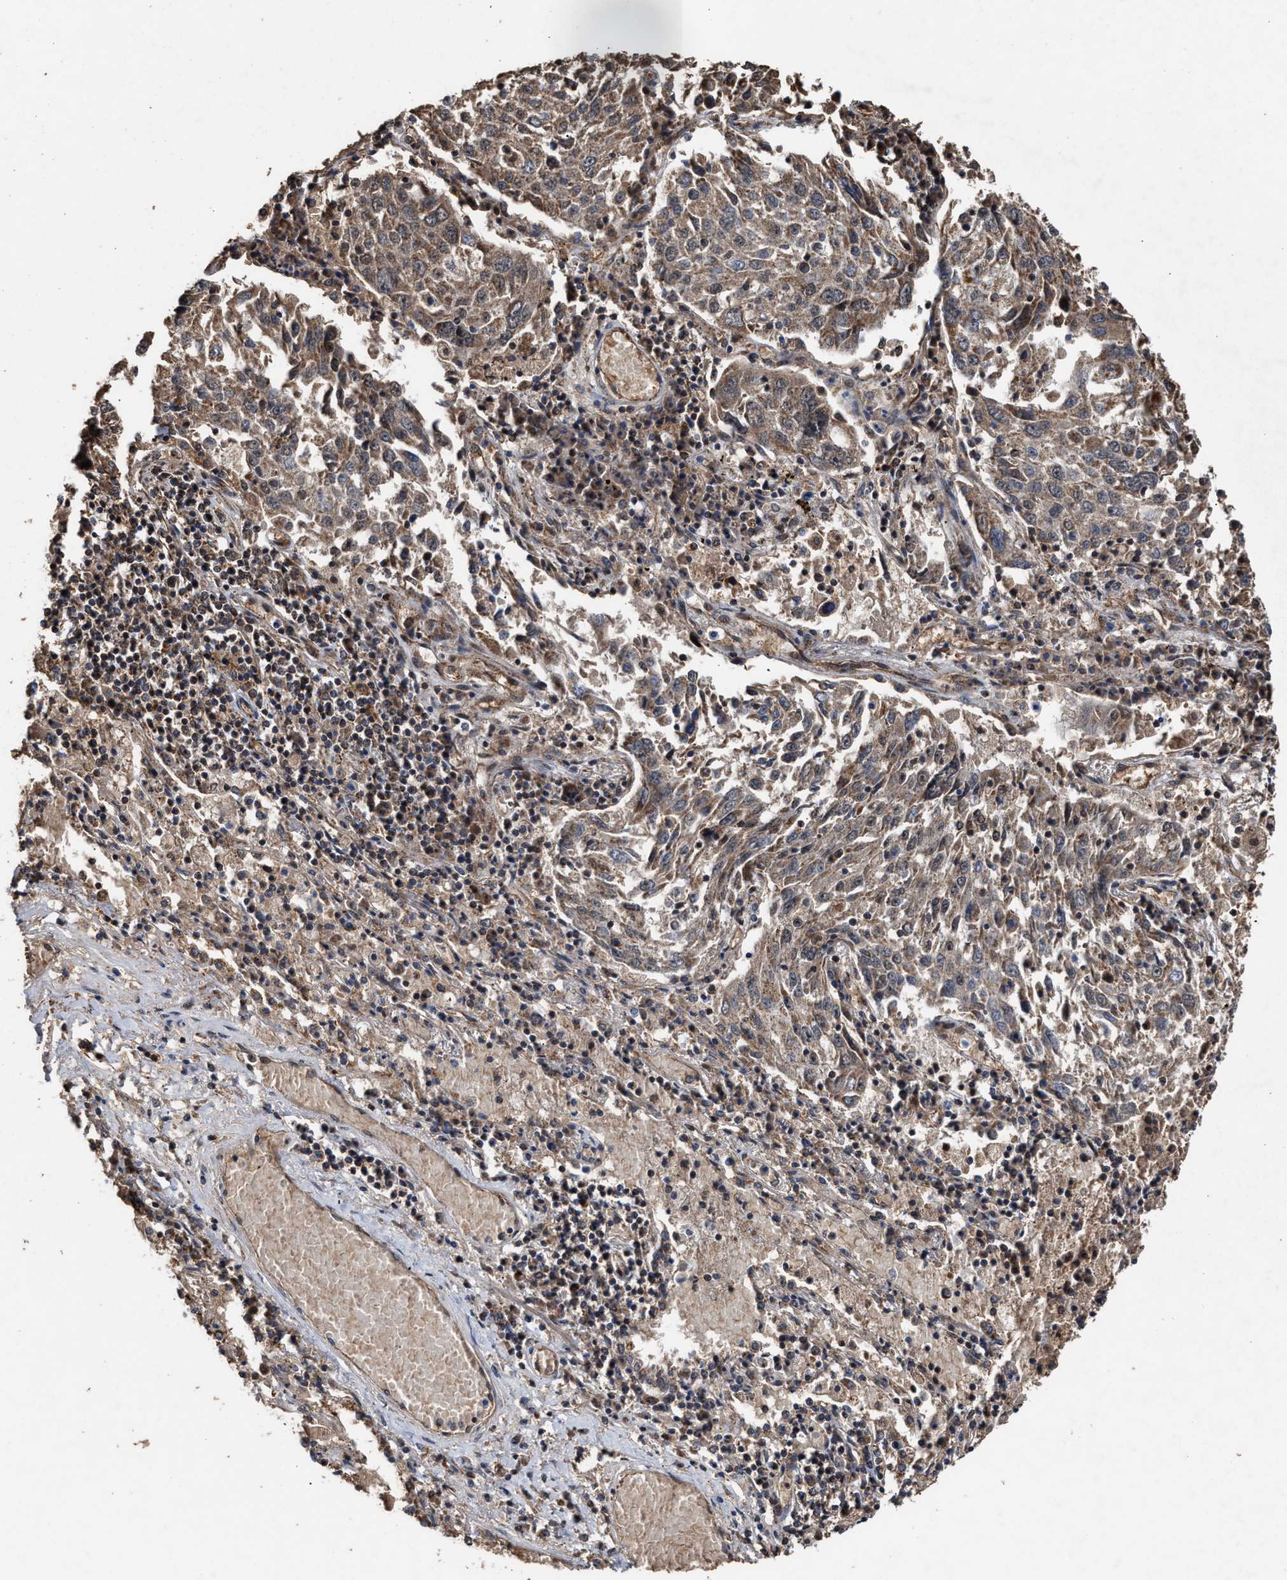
{"staining": {"intensity": "weak", "quantity": ">75%", "location": "cytoplasmic/membranous"}, "tissue": "lung cancer", "cell_type": "Tumor cells", "image_type": "cancer", "snomed": [{"axis": "morphology", "description": "Squamous cell carcinoma, NOS"}, {"axis": "topography", "description": "Lung"}], "caption": "The immunohistochemical stain labels weak cytoplasmic/membranous staining in tumor cells of squamous cell carcinoma (lung) tissue. Immunohistochemistry (ihc) stains the protein in brown and the nuclei are stained blue.", "gene": "ZNHIT6", "patient": {"sex": "male", "age": 65}}